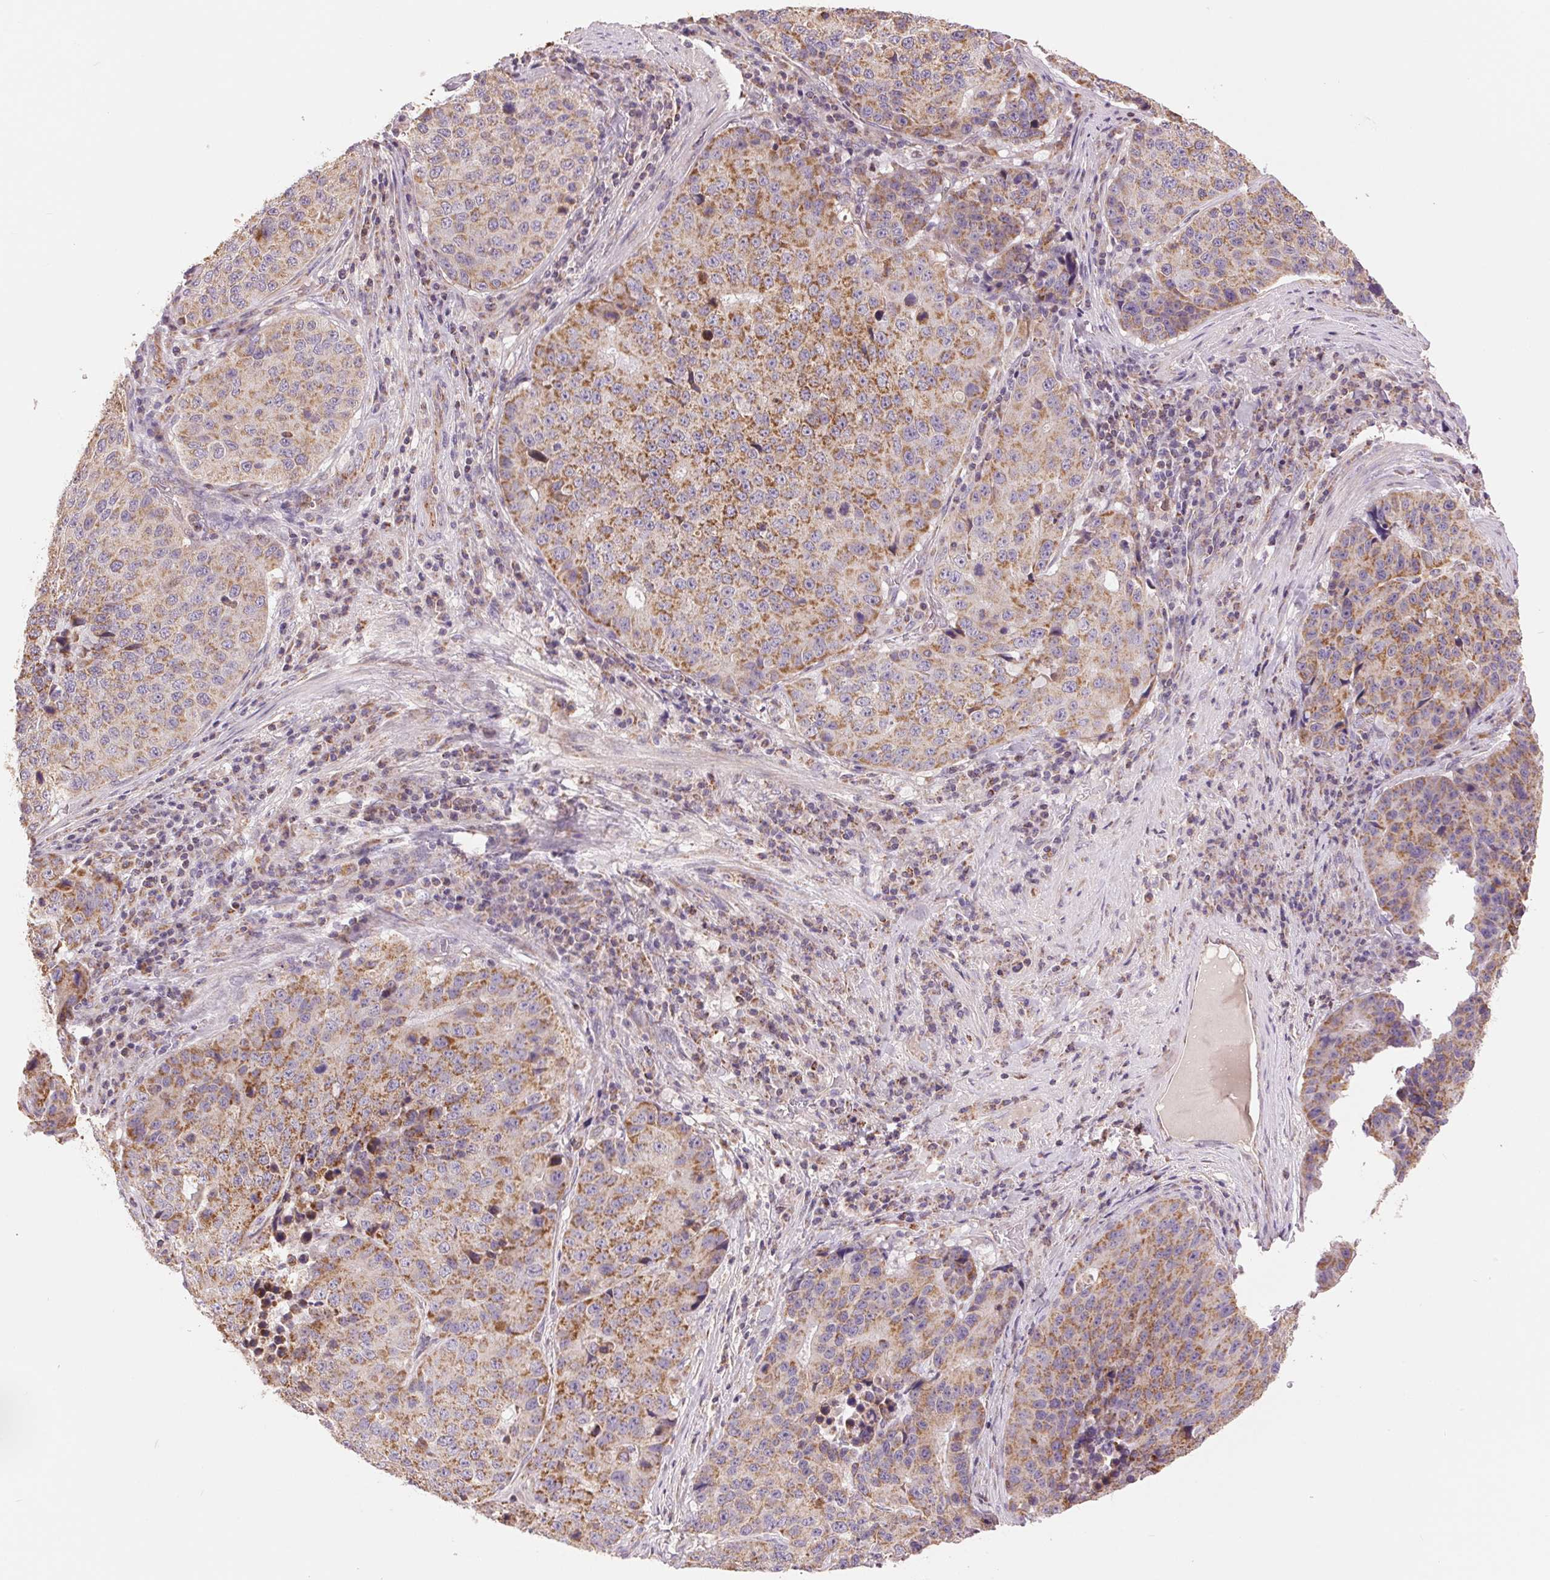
{"staining": {"intensity": "moderate", "quantity": ">75%", "location": "cytoplasmic/membranous"}, "tissue": "stomach cancer", "cell_type": "Tumor cells", "image_type": "cancer", "snomed": [{"axis": "morphology", "description": "Adenocarcinoma, NOS"}, {"axis": "topography", "description": "Stomach"}], "caption": "High-magnification brightfield microscopy of stomach cancer stained with DAB (brown) and counterstained with hematoxylin (blue). tumor cells exhibit moderate cytoplasmic/membranous expression is appreciated in approximately>75% of cells. (Stains: DAB in brown, nuclei in blue, Microscopy: brightfield microscopy at high magnification).", "gene": "DGUOK", "patient": {"sex": "male", "age": 71}}